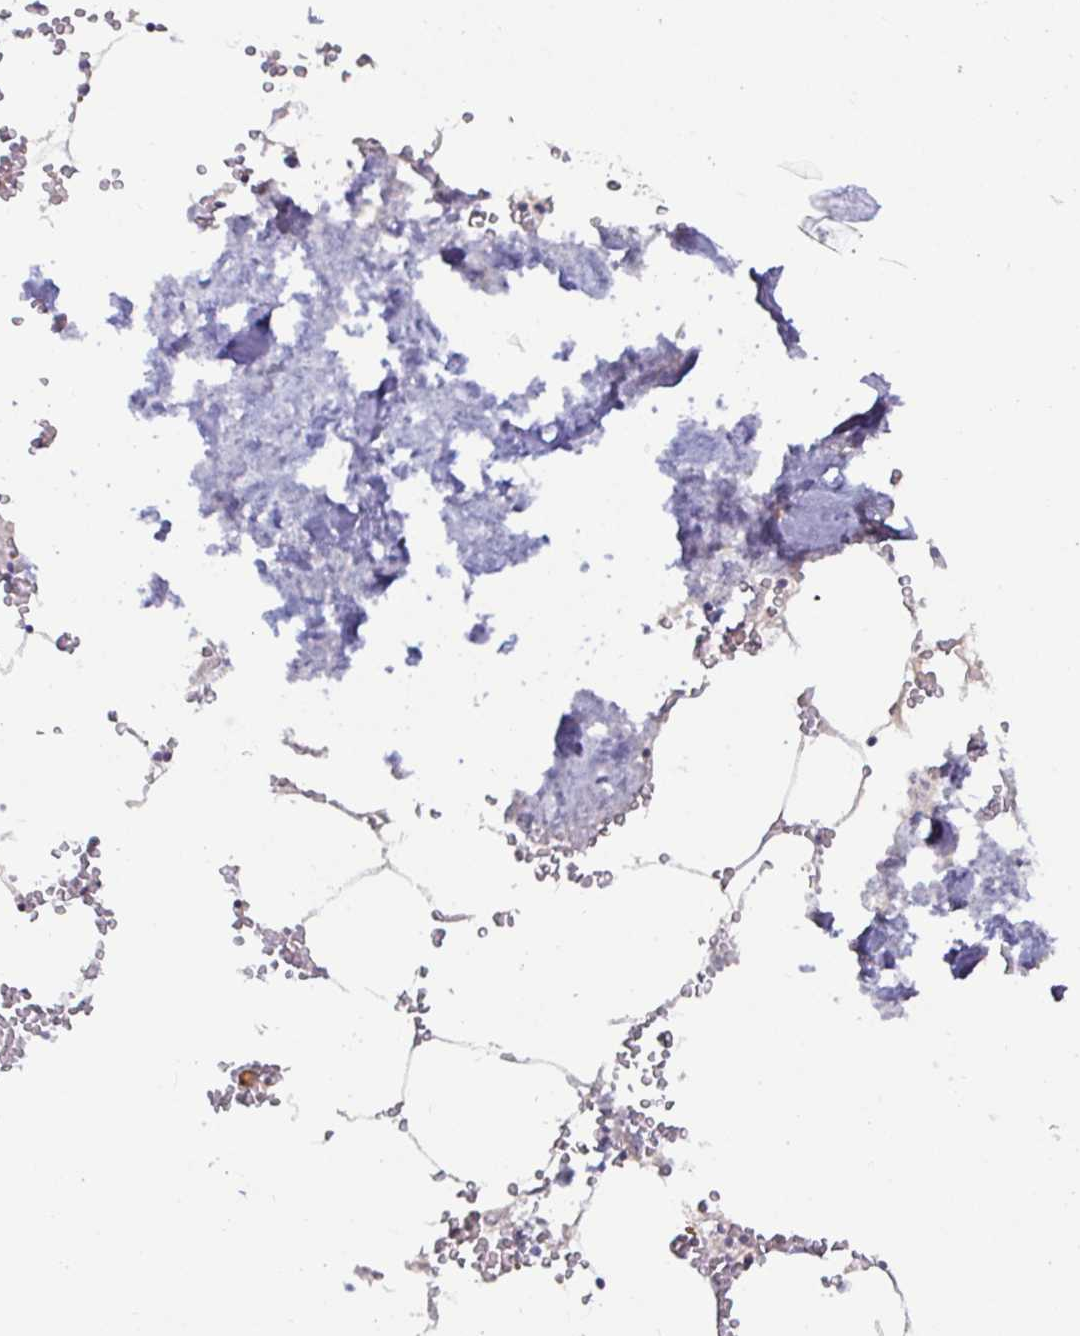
{"staining": {"intensity": "negative", "quantity": "none", "location": "none"}, "tissue": "bone marrow", "cell_type": "Hematopoietic cells", "image_type": "normal", "snomed": [{"axis": "morphology", "description": "Normal tissue, NOS"}, {"axis": "topography", "description": "Bone marrow"}], "caption": "Benign bone marrow was stained to show a protein in brown. There is no significant expression in hematopoietic cells.", "gene": "GSTM1", "patient": {"sex": "male", "age": 54}}